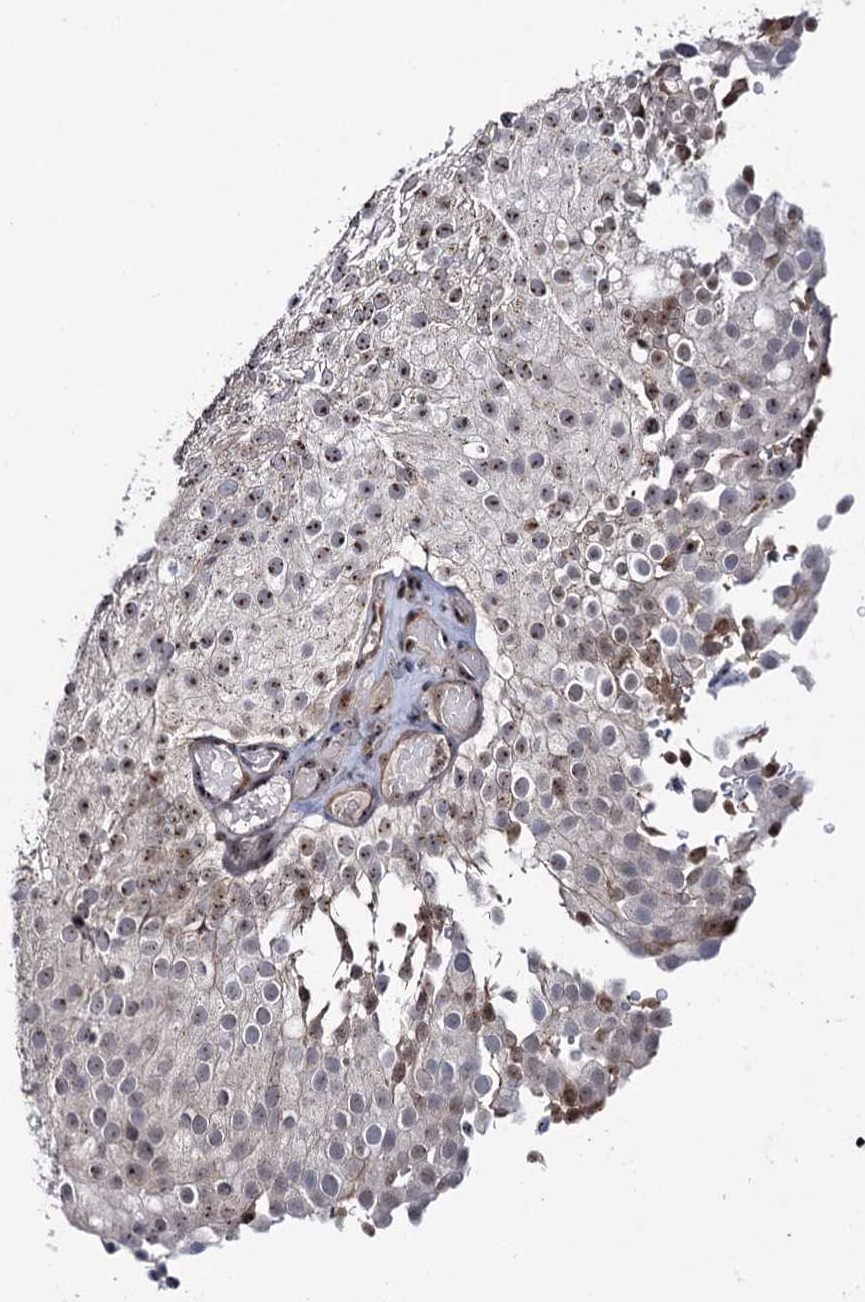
{"staining": {"intensity": "moderate", "quantity": ">75%", "location": "nuclear"}, "tissue": "urothelial cancer", "cell_type": "Tumor cells", "image_type": "cancer", "snomed": [{"axis": "morphology", "description": "Urothelial carcinoma, Low grade"}, {"axis": "topography", "description": "Urinary bladder"}], "caption": "Tumor cells show moderate nuclear expression in approximately >75% of cells in urothelial carcinoma (low-grade).", "gene": "SUPT20H", "patient": {"sex": "male", "age": 78}}